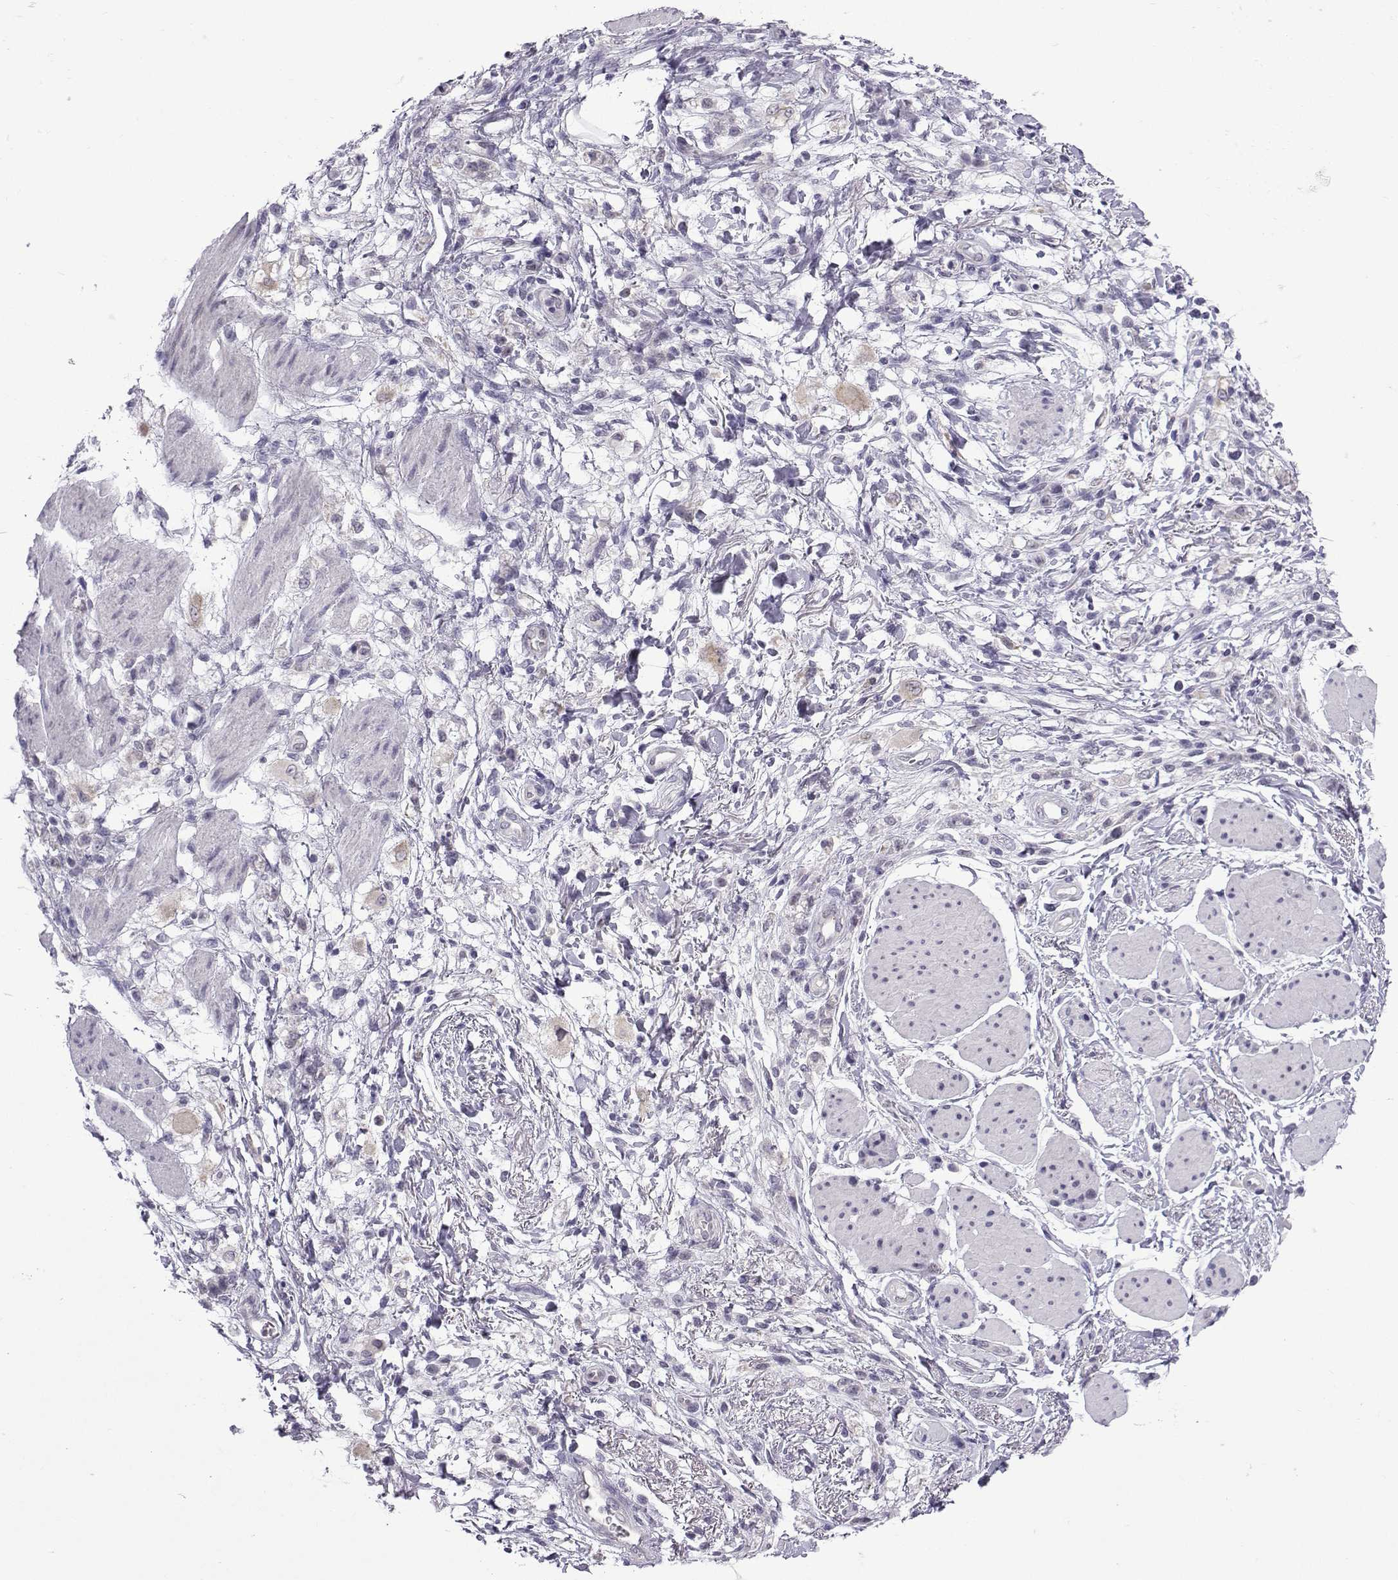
{"staining": {"intensity": "negative", "quantity": "none", "location": "none"}, "tissue": "stomach cancer", "cell_type": "Tumor cells", "image_type": "cancer", "snomed": [{"axis": "morphology", "description": "Adenocarcinoma, NOS"}, {"axis": "topography", "description": "Stomach"}], "caption": "Tumor cells show no significant protein positivity in stomach adenocarcinoma.", "gene": "CFAP53", "patient": {"sex": "female", "age": 60}}